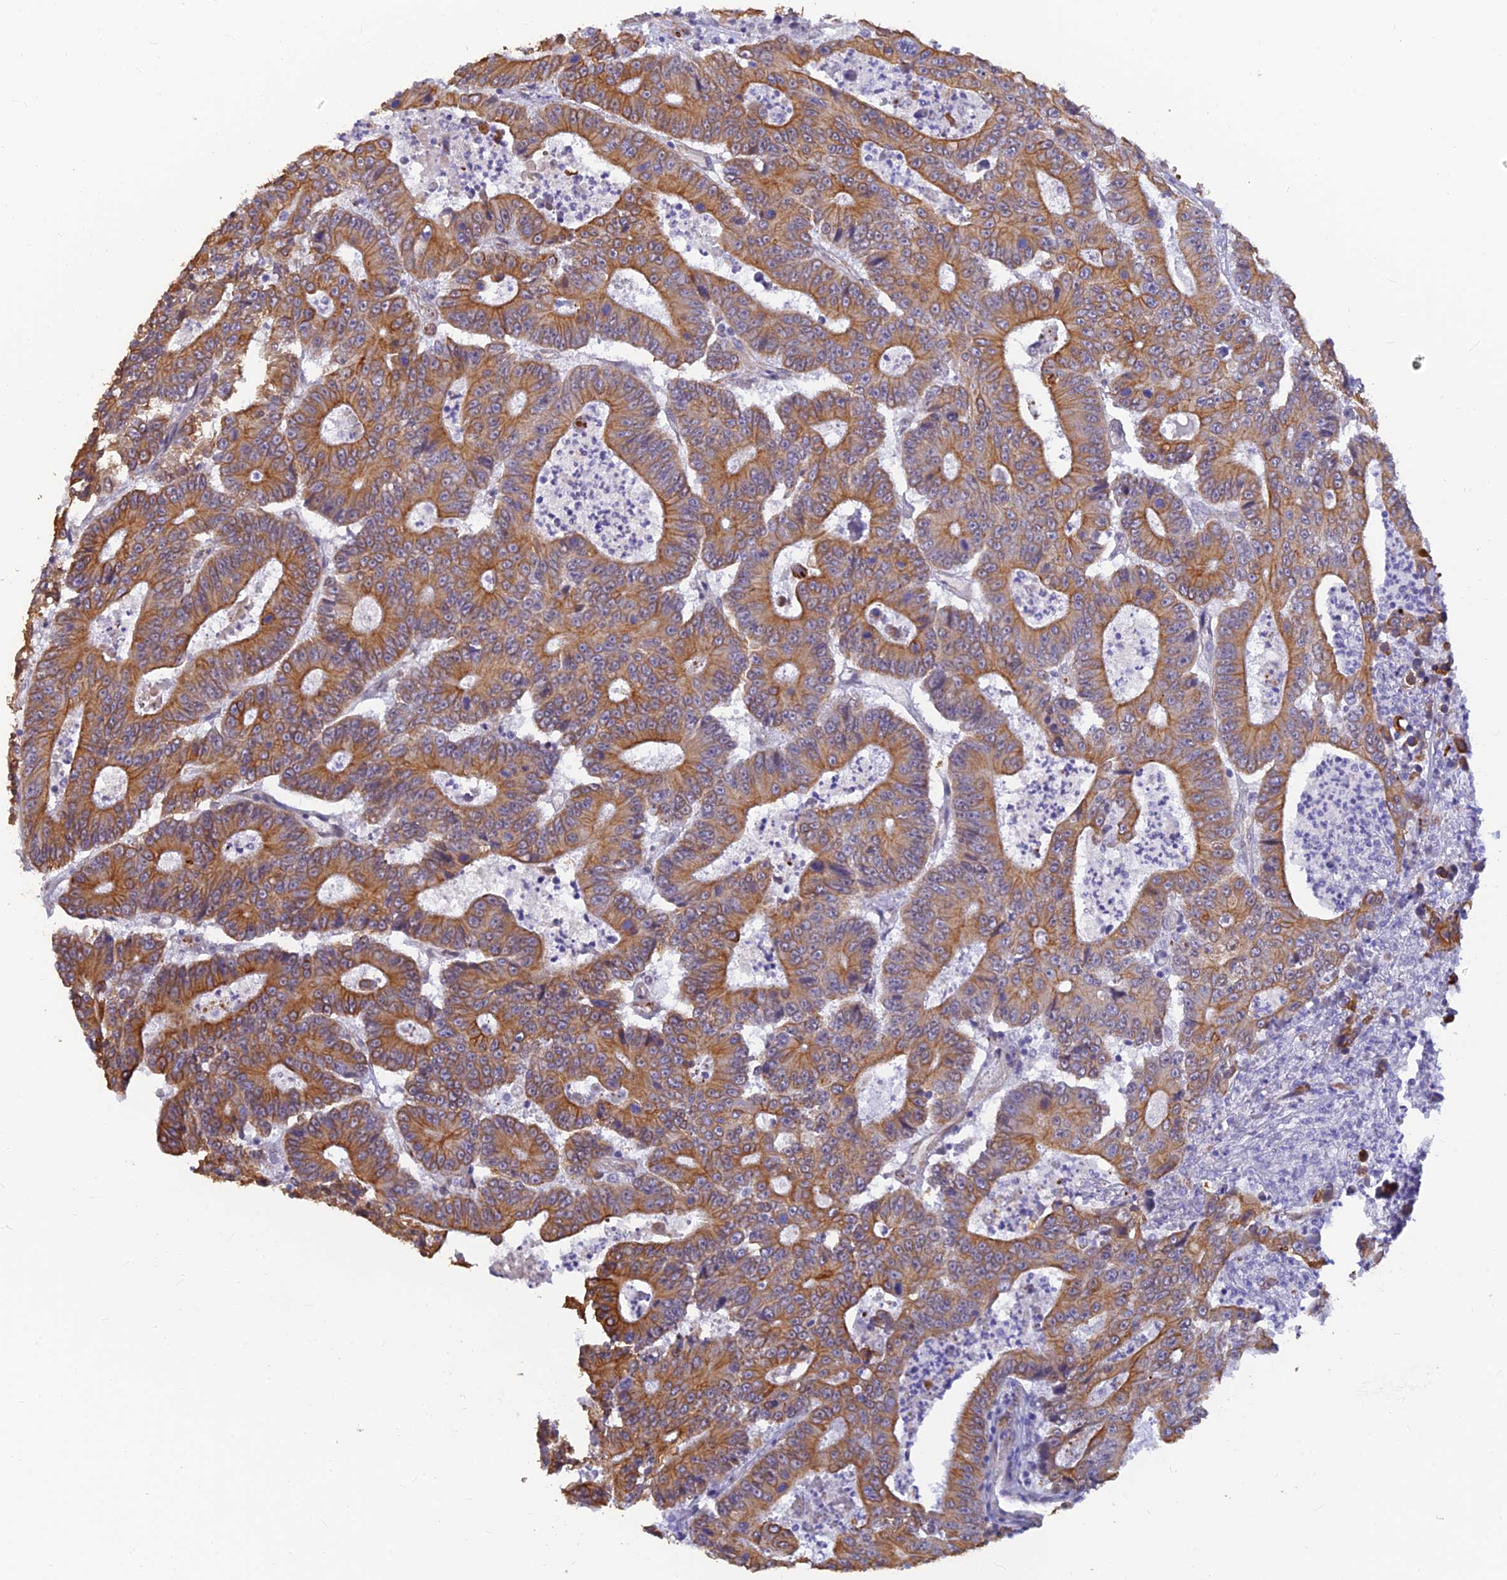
{"staining": {"intensity": "moderate", "quantity": ">75%", "location": "cytoplasmic/membranous"}, "tissue": "colorectal cancer", "cell_type": "Tumor cells", "image_type": "cancer", "snomed": [{"axis": "morphology", "description": "Adenocarcinoma, NOS"}, {"axis": "topography", "description": "Colon"}], "caption": "DAB immunohistochemical staining of human adenocarcinoma (colorectal) shows moderate cytoplasmic/membranous protein expression in approximately >75% of tumor cells.", "gene": "ALDH1L2", "patient": {"sex": "male", "age": 83}}